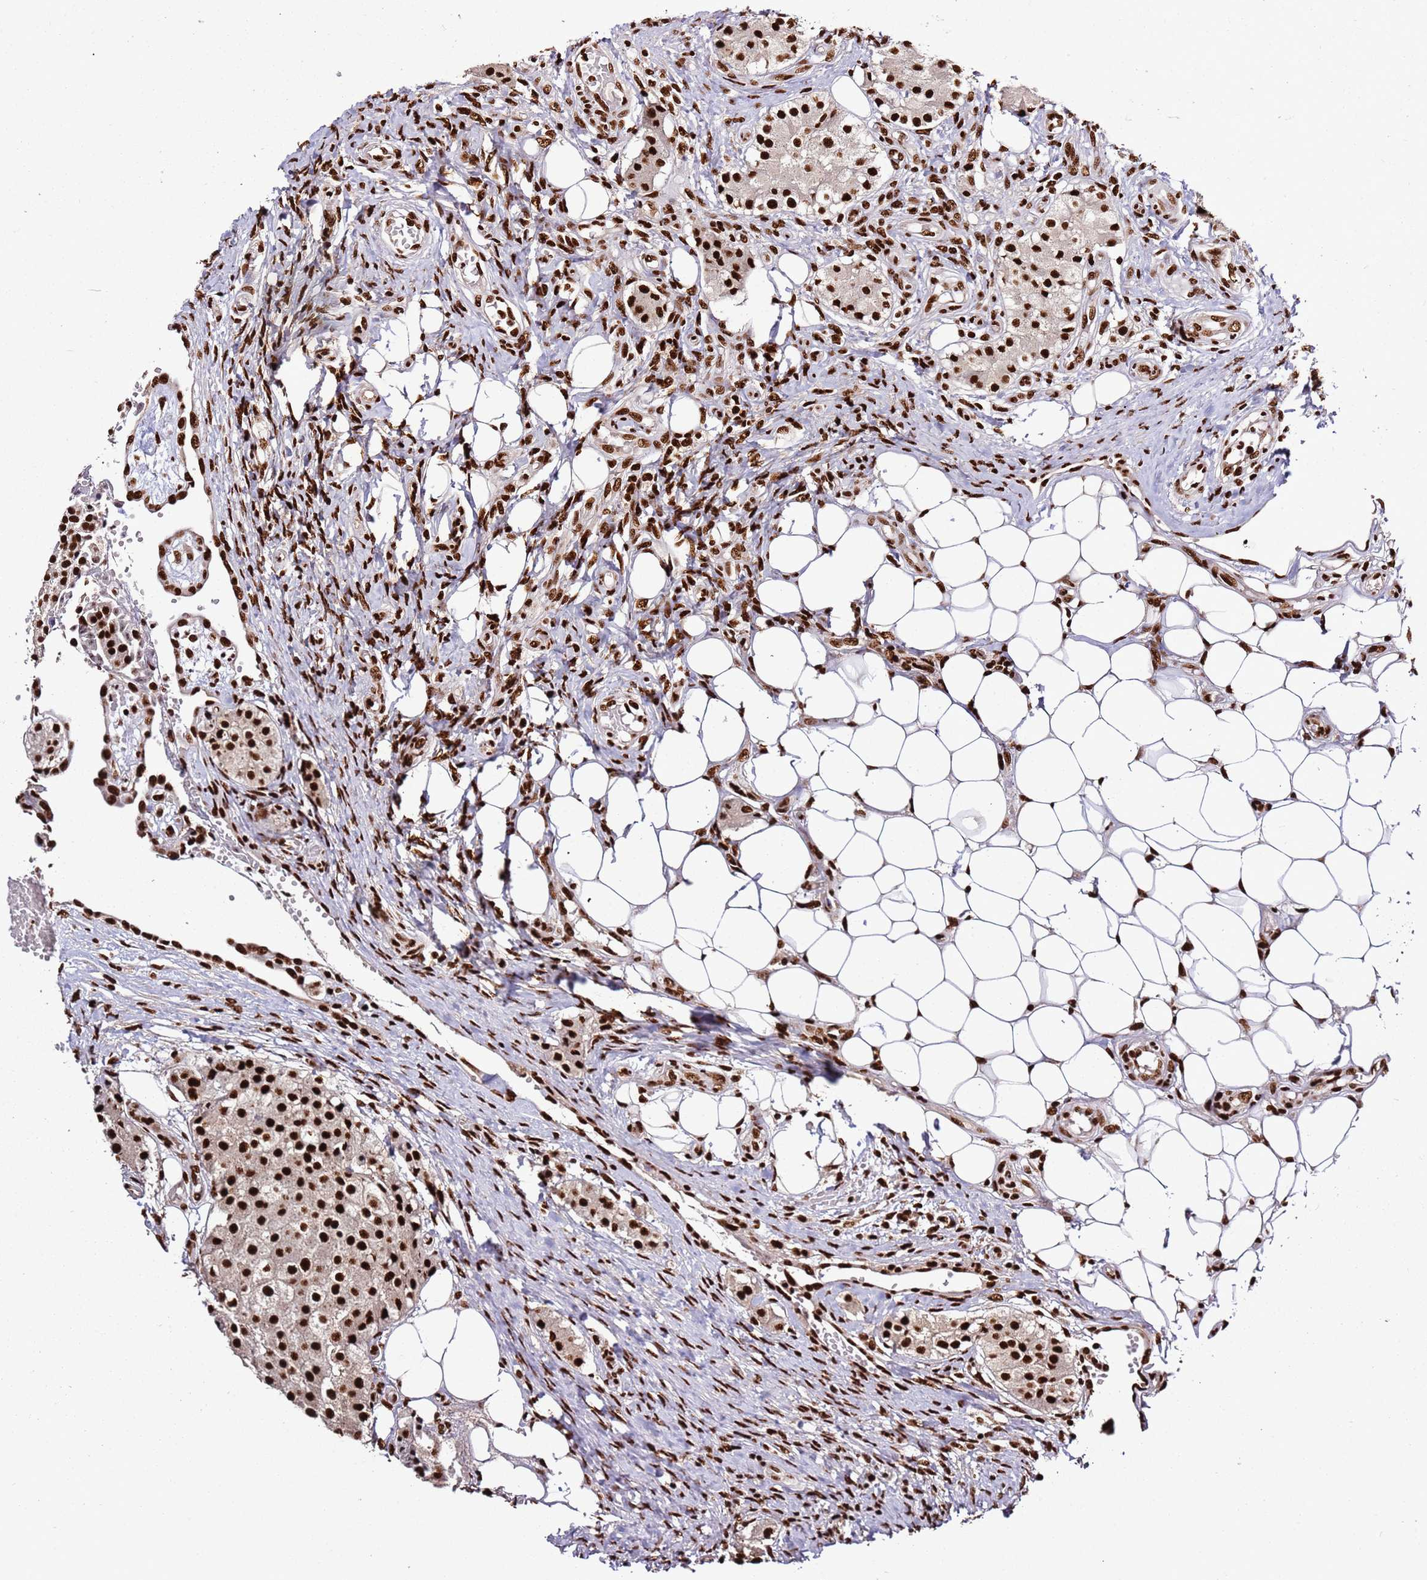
{"staining": {"intensity": "strong", "quantity": ">75%", "location": "nuclear"}, "tissue": "carcinoid", "cell_type": "Tumor cells", "image_type": "cancer", "snomed": [{"axis": "morphology", "description": "Carcinoid, malignant, NOS"}, {"axis": "topography", "description": "Colon"}], "caption": "Protein expression analysis of human carcinoid reveals strong nuclear staining in approximately >75% of tumor cells.", "gene": "C6orf226", "patient": {"sex": "female", "age": 52}}